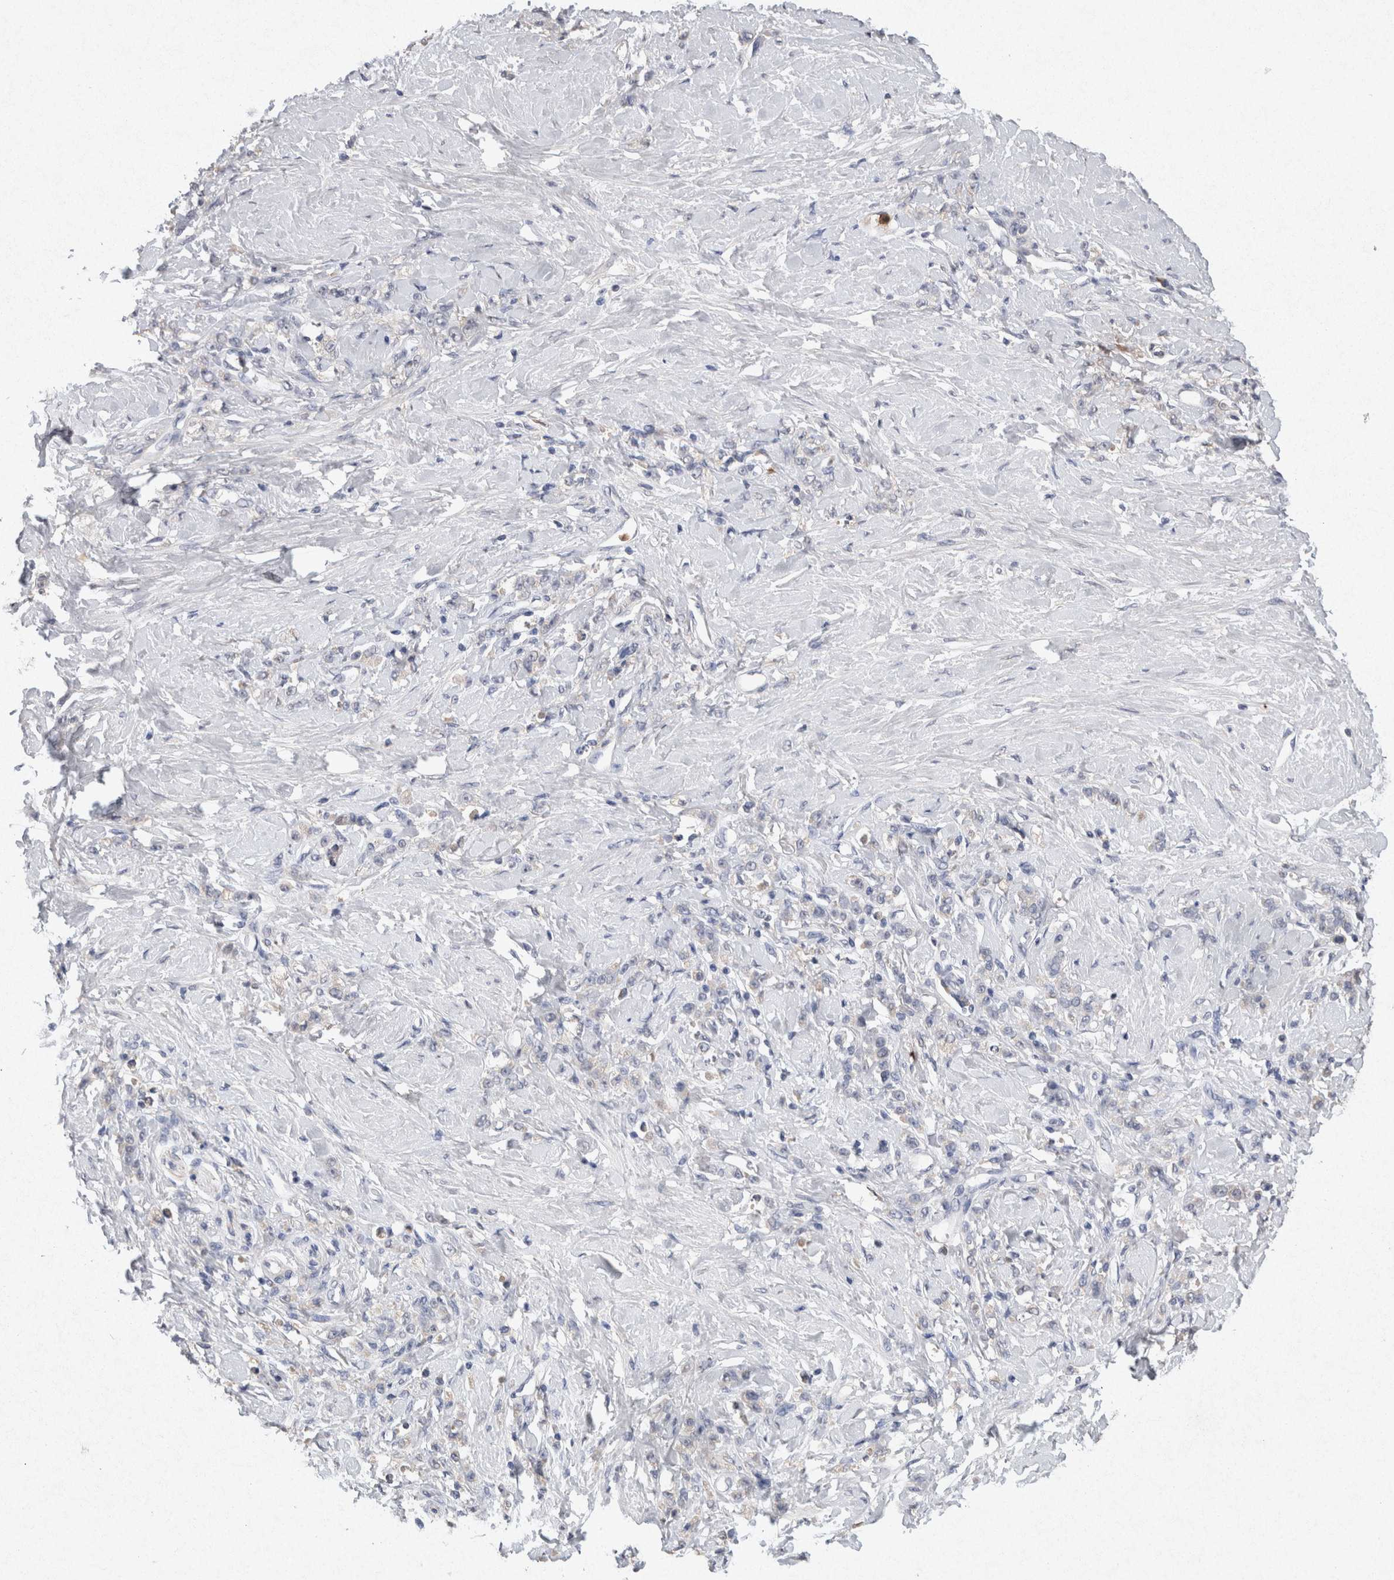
{"staining": {"intensity": "negative", "quantity": "none", "location": "none"}, "tissue": "stomach cancer", "cell_type": "Tumor cells", "image_type": "cancer", "snomed": [{"axis": "morphology", "description": "Adenocarcinoma, NOS"}, {"axis": "topography", "description": "Stomach"}], "caption": "High magnification brightfield microscopy of adenocarcinoma (stomach) stained with DAB (brown) and counterstained with hematoxylin (blue): tumor cells show no significant expression.", "gene": "FABP7", "patient": {"sex": "male", "age": 82}}